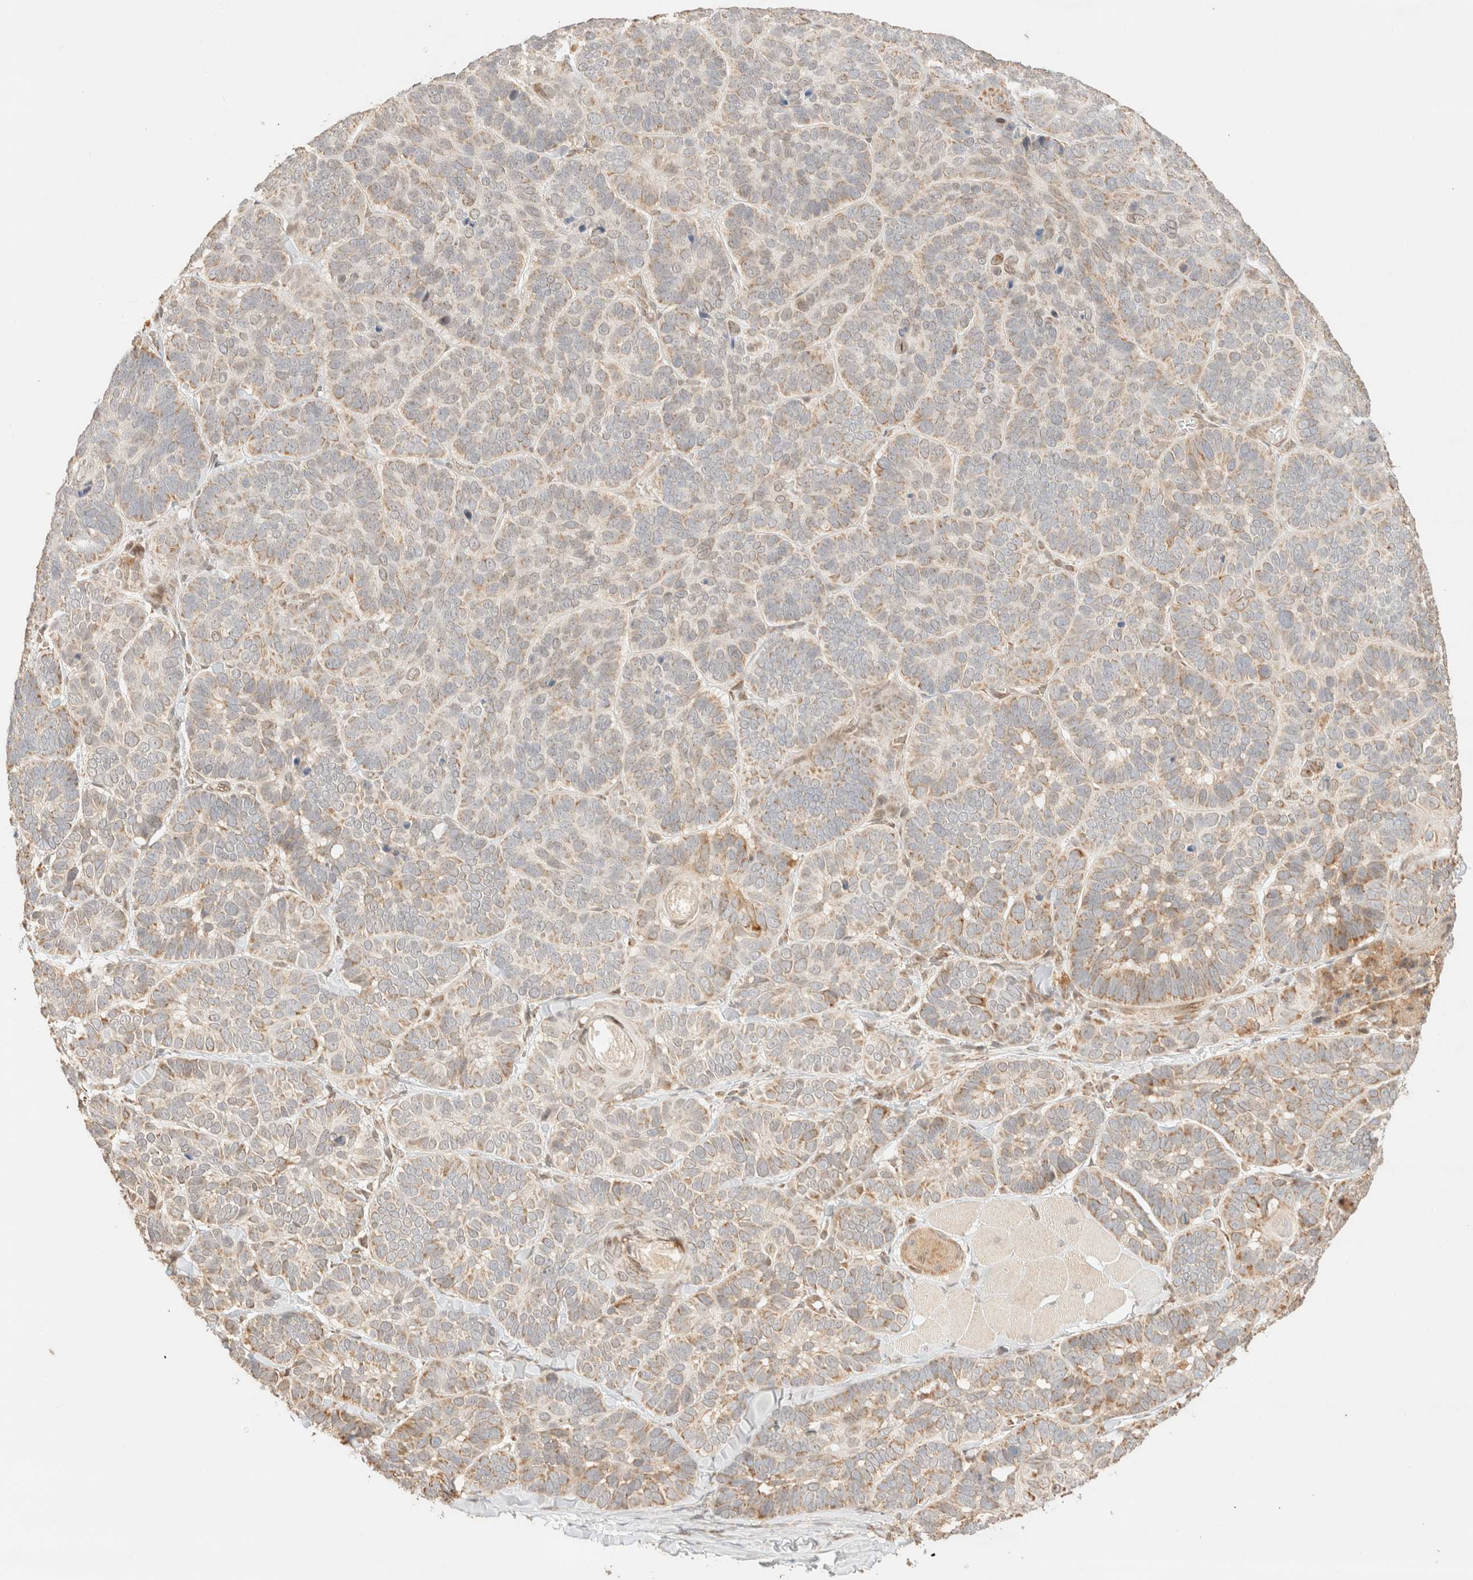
{"staining": {"intensity": "weak", "quantity": "<25%", "location": "cytoplasmic/membranous"}, "tissue": "skin cancer", "cell_type": "Tumor cells", "image_type": "cancer", "snomed": [{"axis": "morphology", "description": "Basal cell carcinoma"}, {"axis": "topography", "description": "Skin"}], "caption": "Human skin cancer stained for a protein using IHC shows no expression in tumor cells.", "gene": "TACO1", "patient": {"sex": "male", "age": 62}}